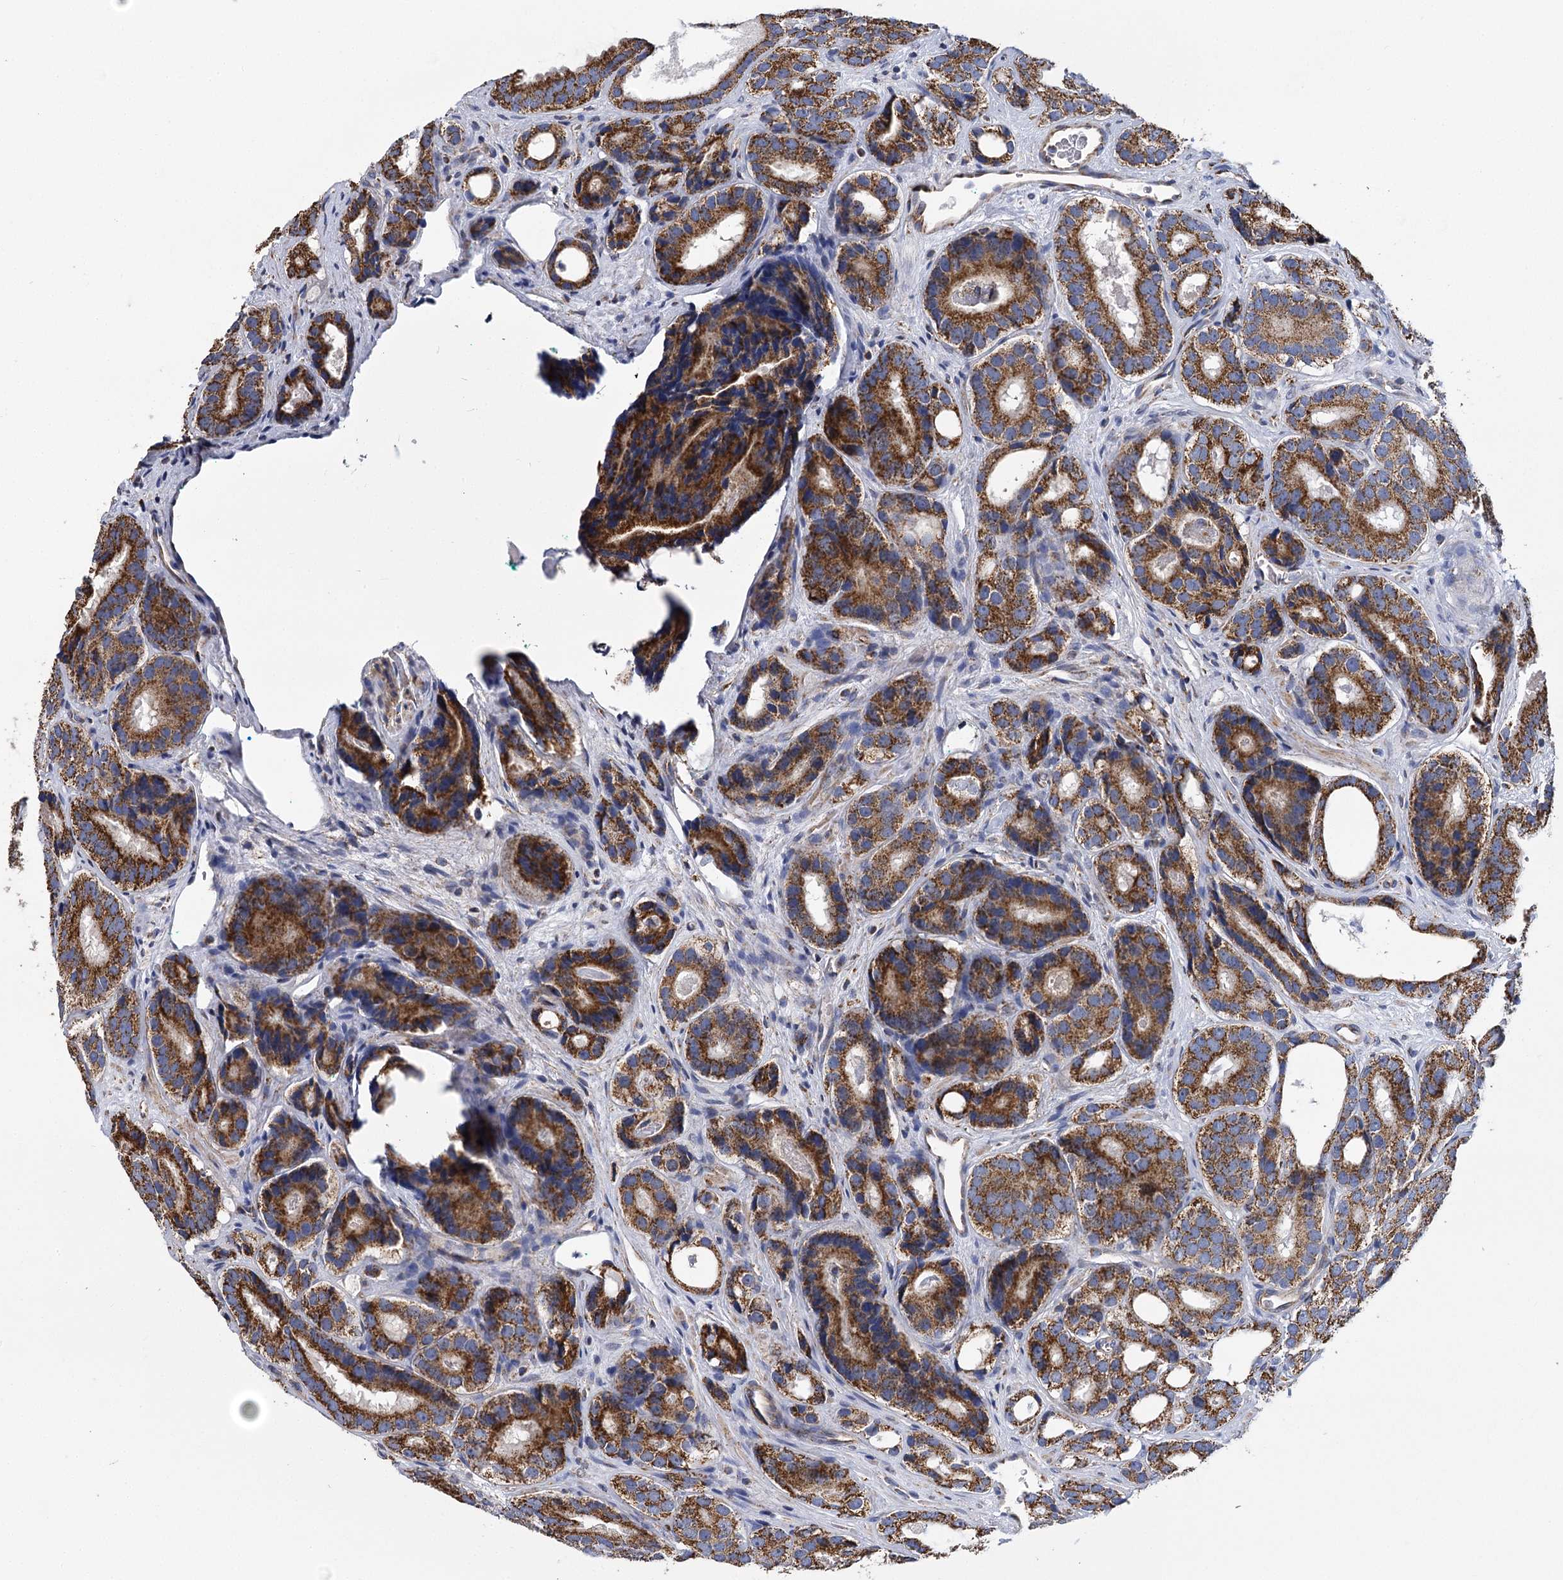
{"staining": {"intensity": "strong", "quantity": ">75%", "location": "cytoplasmic/membranous"}, "tissue": "prostate cancer", "cell_type": "Tumor cells", "image_type": "cancer", "snomed": [{"axis": "morphology", "description": "Adenocarcinoma, High grade"}, {"axis": "topography", "description": "Prostate"}], "caption": "Immunohistochemical staining of prostate cancer (high-grade adenocarcinoma) demonstrates high levels of strong cytoplasmic/membranous protein staining in about >75% of tumor cells.", "gene": "CCDC73", "patient": {"sex": "male", "age": 56}}